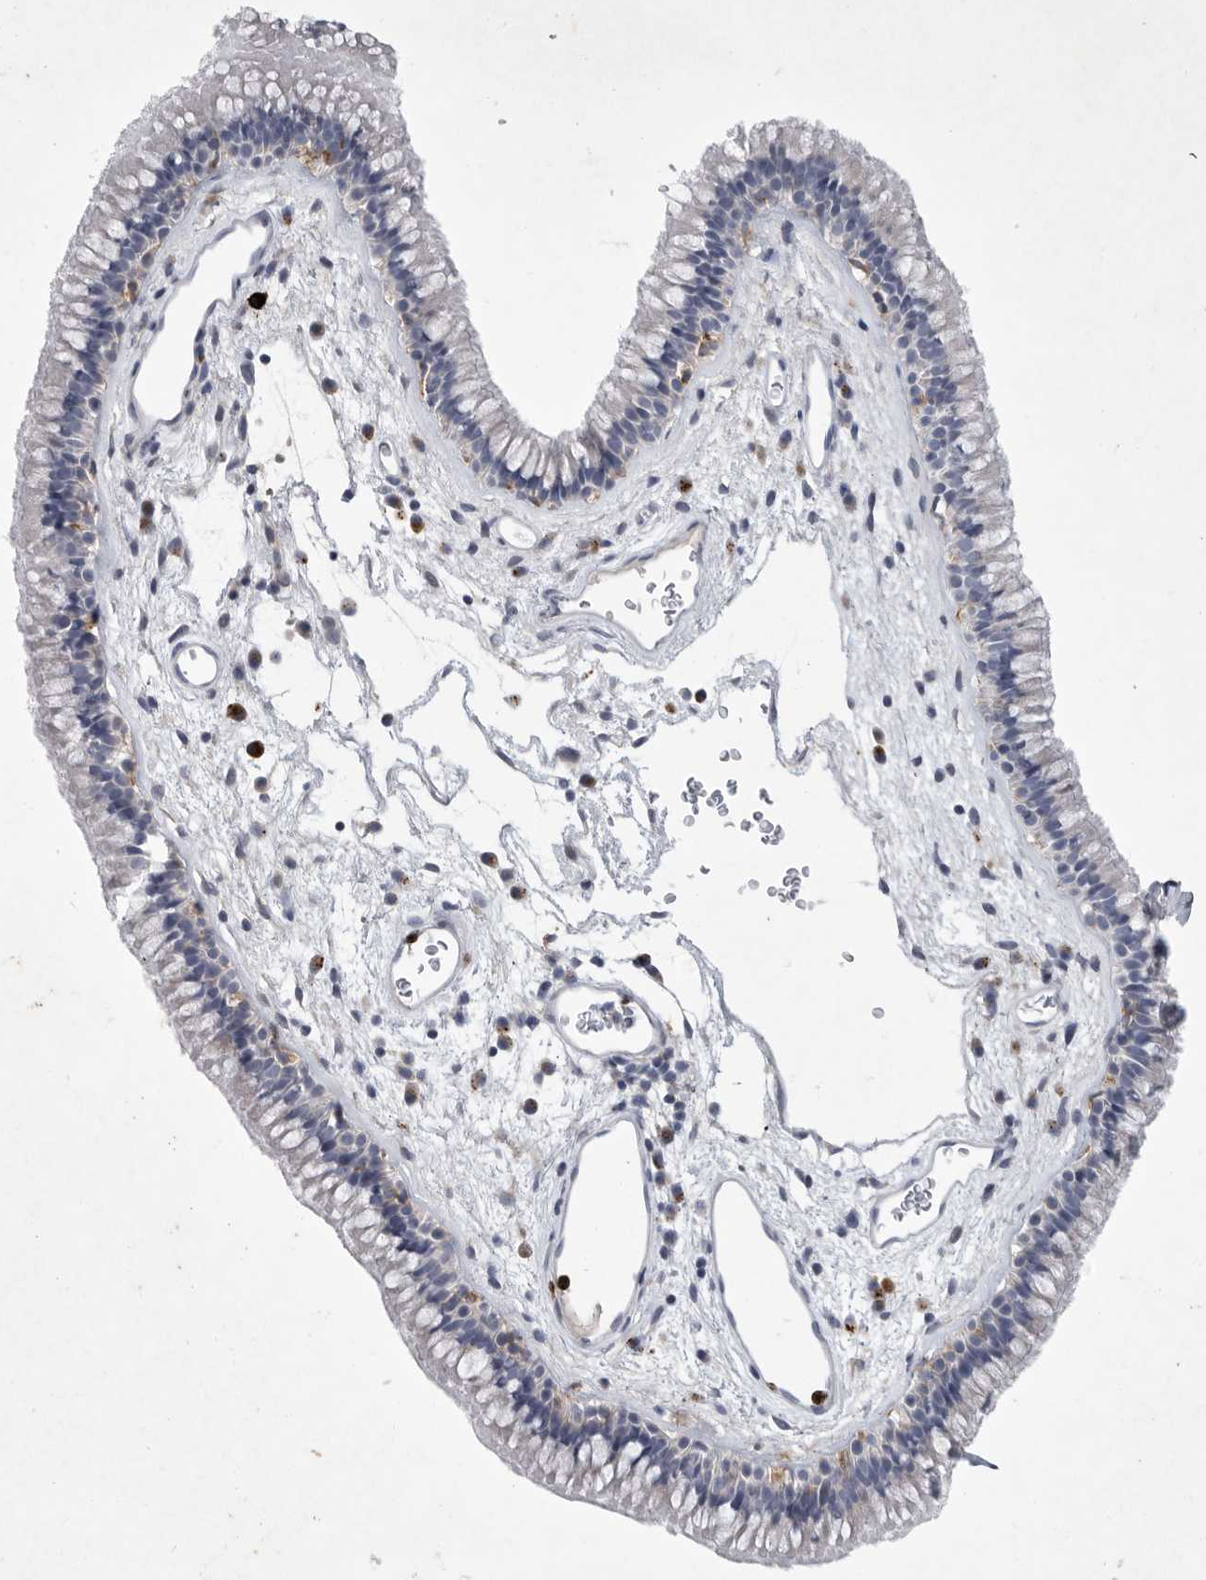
{"staining": {"intensity": "negative", "quantity": "none", "location": "none"}, "tissue": "nasopharynx", "cell_type": "Respiratory epithelial cells", "image_type": "normal", "snomed": [{"axis": "morphology", "description": "Normal tissue, NOS"}, {"axis": "morphology", "description": "Inflammation, NOS"}, {"axis": "topography", "description": "Nasopharynx"}], "caption": "High magnification brightfield microscopy of benign nasopharynx stained with DAB (3,3'-diaminobenzidine) (brown) and counterstained with hematoxylin (blue): respiratory epithelial cells show no significant staining. (DAB immunohistochemistry visualized using brightfield microscopy, high magnification).", "gene": "SIGLEC10", "patient": {"sex": "male", "age": 48}}